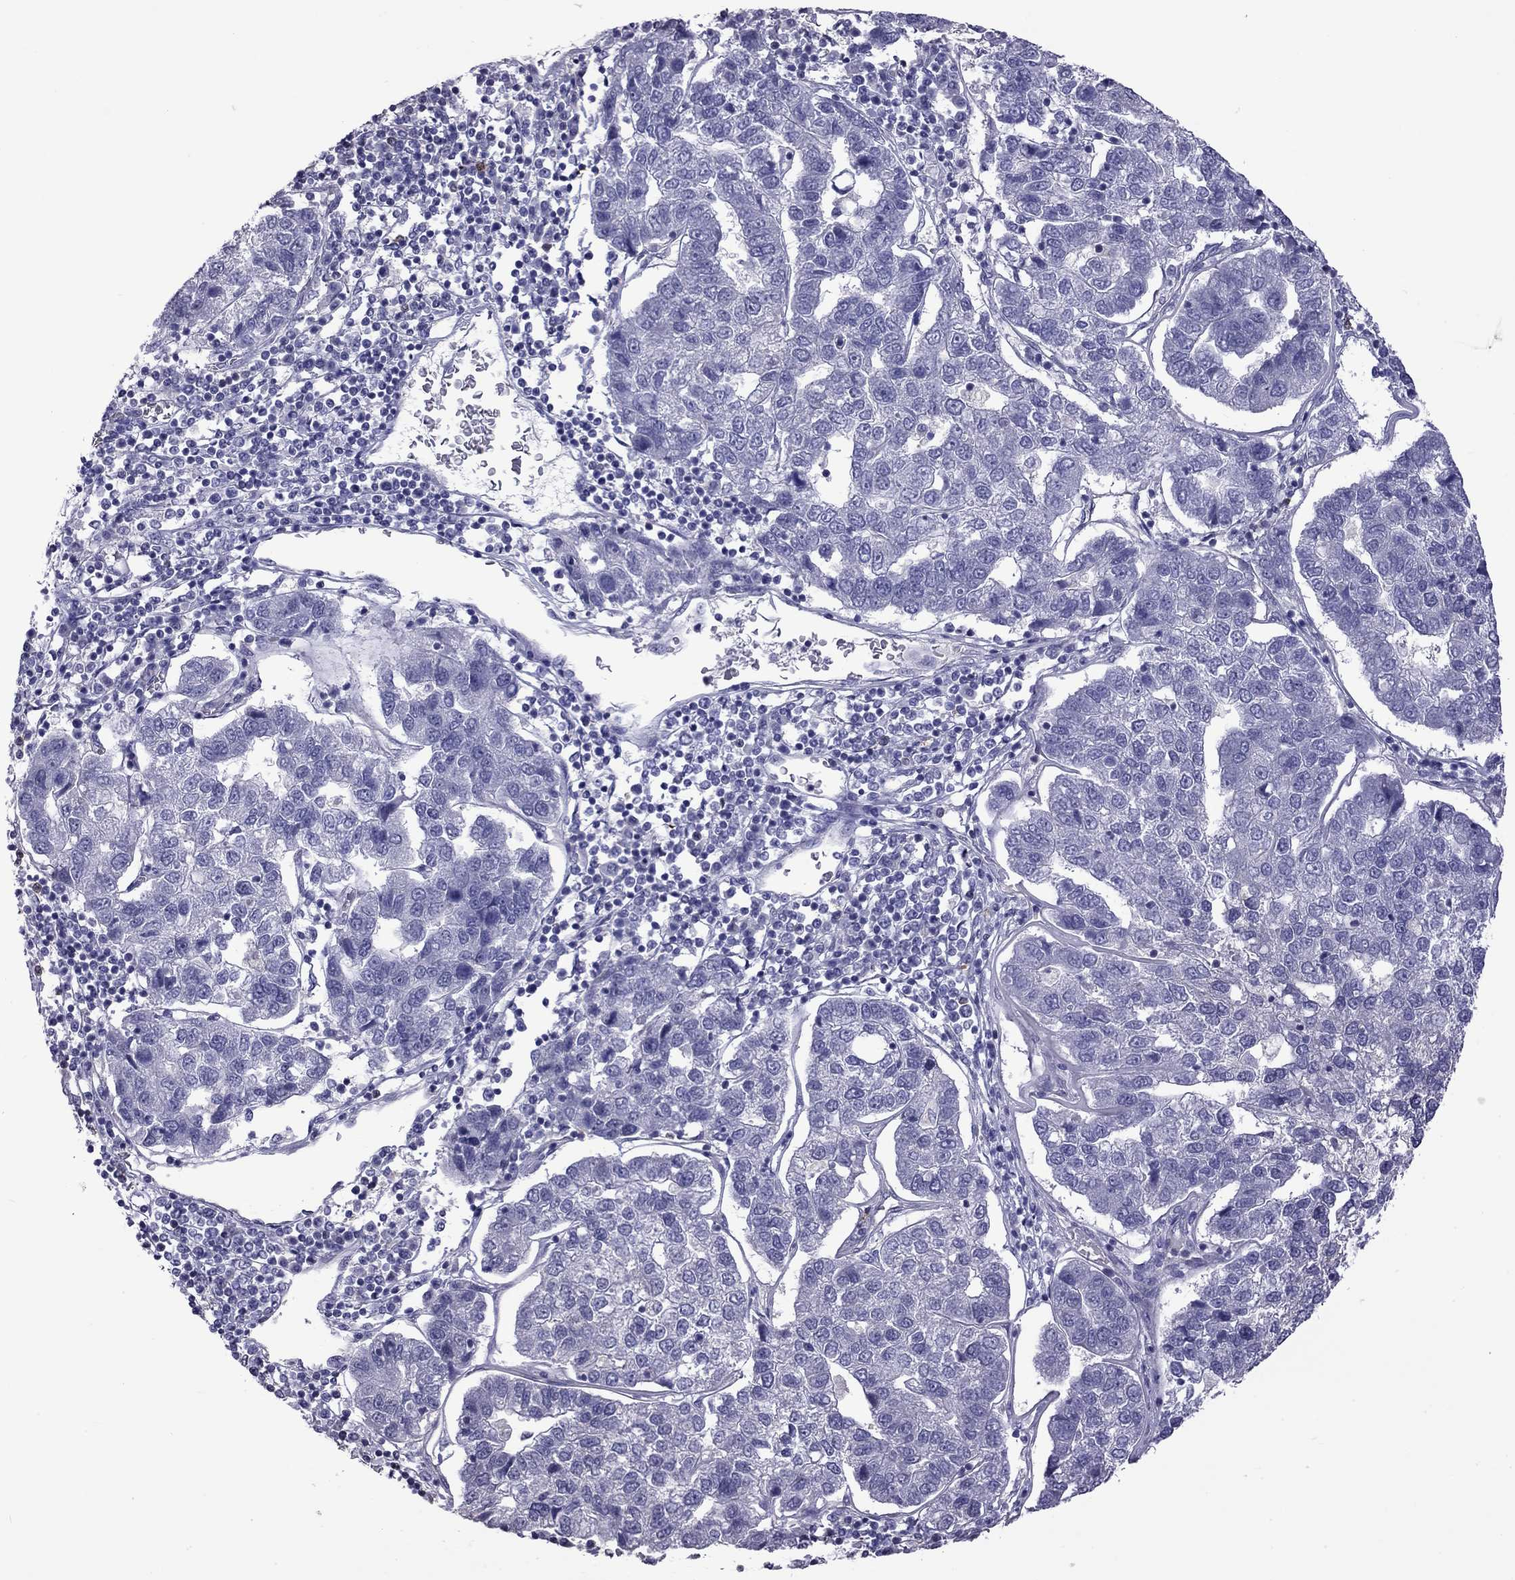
{"staining": {"intensity": "negative", "quantity": "none", "location": "none"}, "tissue": "pancreatic cancer", "cell_type": "Tumor cells", "image_type": "cancer", "snomed": [{"axis": "morphology", "description": "Adenocarcinoma, NOS"}, {"axis": "topography", "description": "Pancreas"}], "caption": "Micrograph shows no significant protein expression in tumor cells of pancreatic cancer. (Immunohistochemistry (ihc), brightfield microscopy, high magnification).", "gene": "FEZ1", "patient": {"sex": "female", "age": 61}}